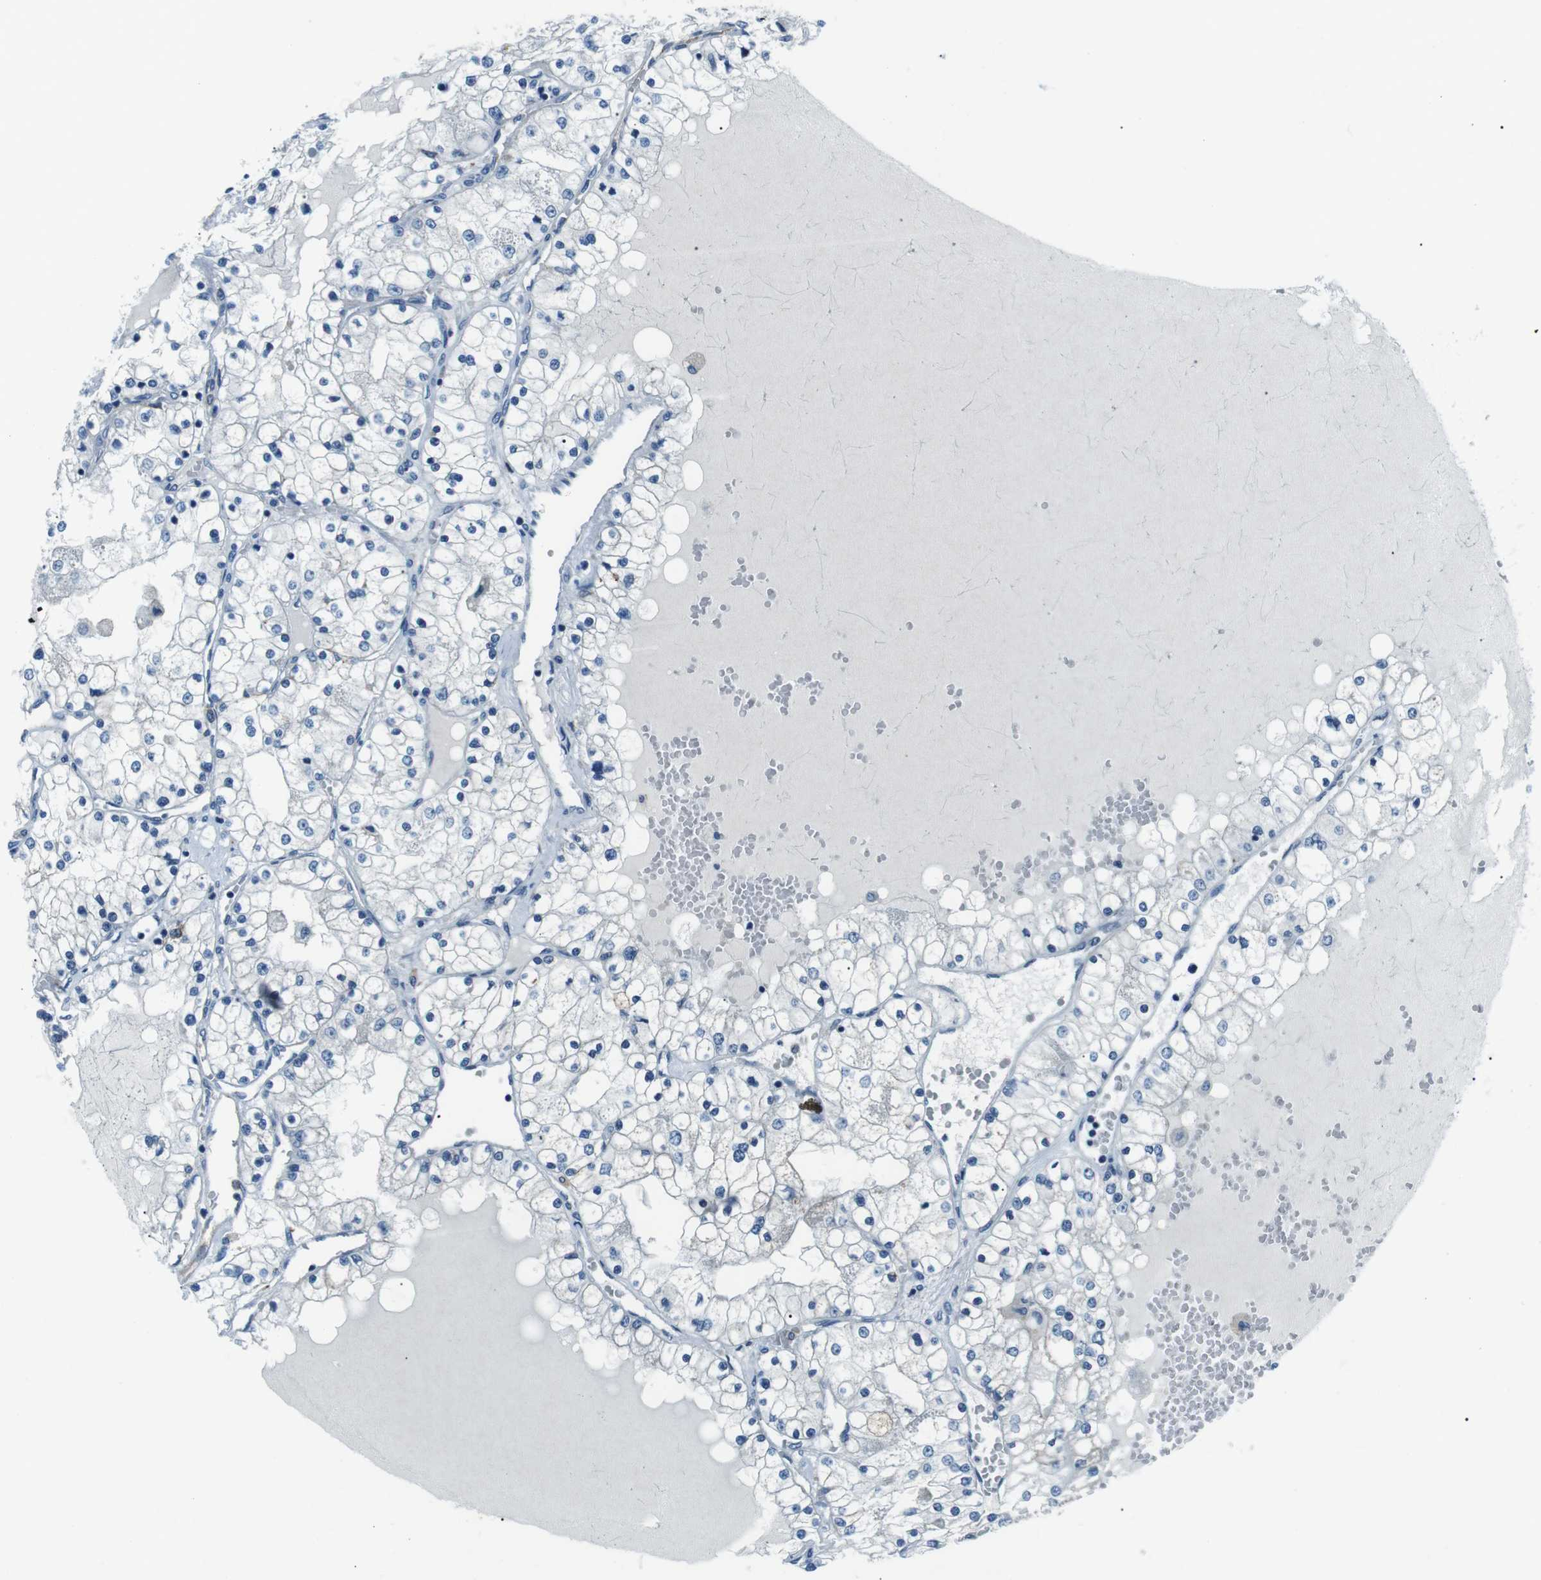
{"staining": {"intensity": "negative", "quantity": "none", "location": "none"}, "tissue": "renal cancer", "cell_type": "Tumor cells", "image_type": "cancer", "snomed": [{"axis": "morphology", "description": "Adenocarcinoma, NOS"}, {"axis": "topography", "description": "Kidney"}], "caption": "High power microscopy micrograph of an immunohistochemistry (IHC) image of renal cancer (adenocarcinoma), revealing no significant positivity in tumor cells. The staining is performed using DAB brown chromogen with nuclei counter-stained in using hematoxylin.", "gene": "CSF2RA", "patient": {"sex": "male", "age": 68}}